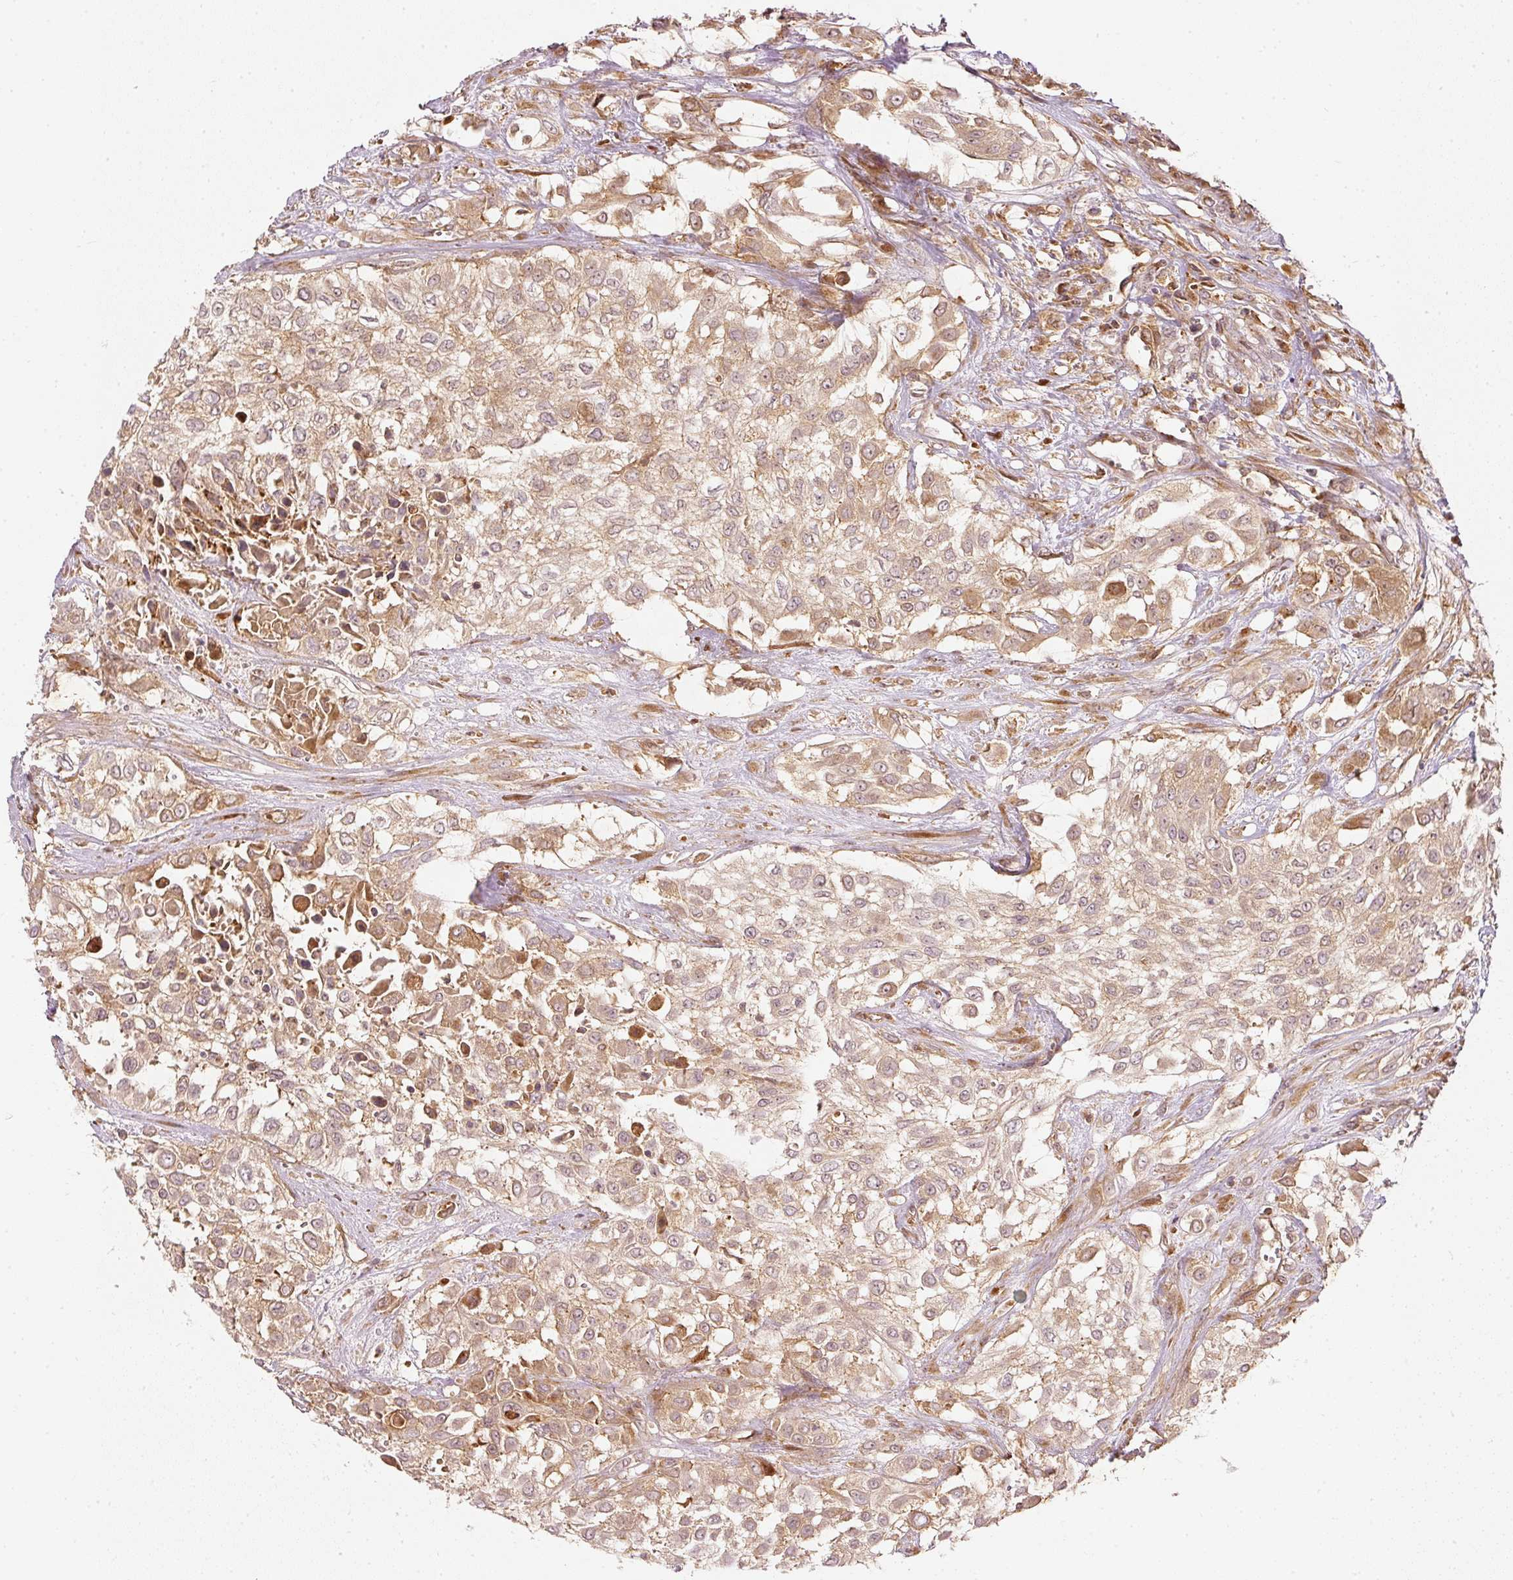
{"staining": {"intensity": "weak", "quantity": ">75%", "location": "cytoplasmic/membranous"}, "tissue": "urothelial cancer", "cell_type": "Tumor cells", "image_type": "cancer", "snomed": [{"axis": "morphology", "description": "Urothelial carcinoma, High grade"}, {"axis": "topography", "description": "Urinary bladder"}], "caption": "This image reveals urothelial cancer stained with immunohistochemistry to label a protein in brown. The cytoplasmic/membranous of tumor cells show weak positivity for the protein. Nuclei are counter-stained blue.", "gene": "ZNF580", "patient": {"sex": "male", "age": 57}}